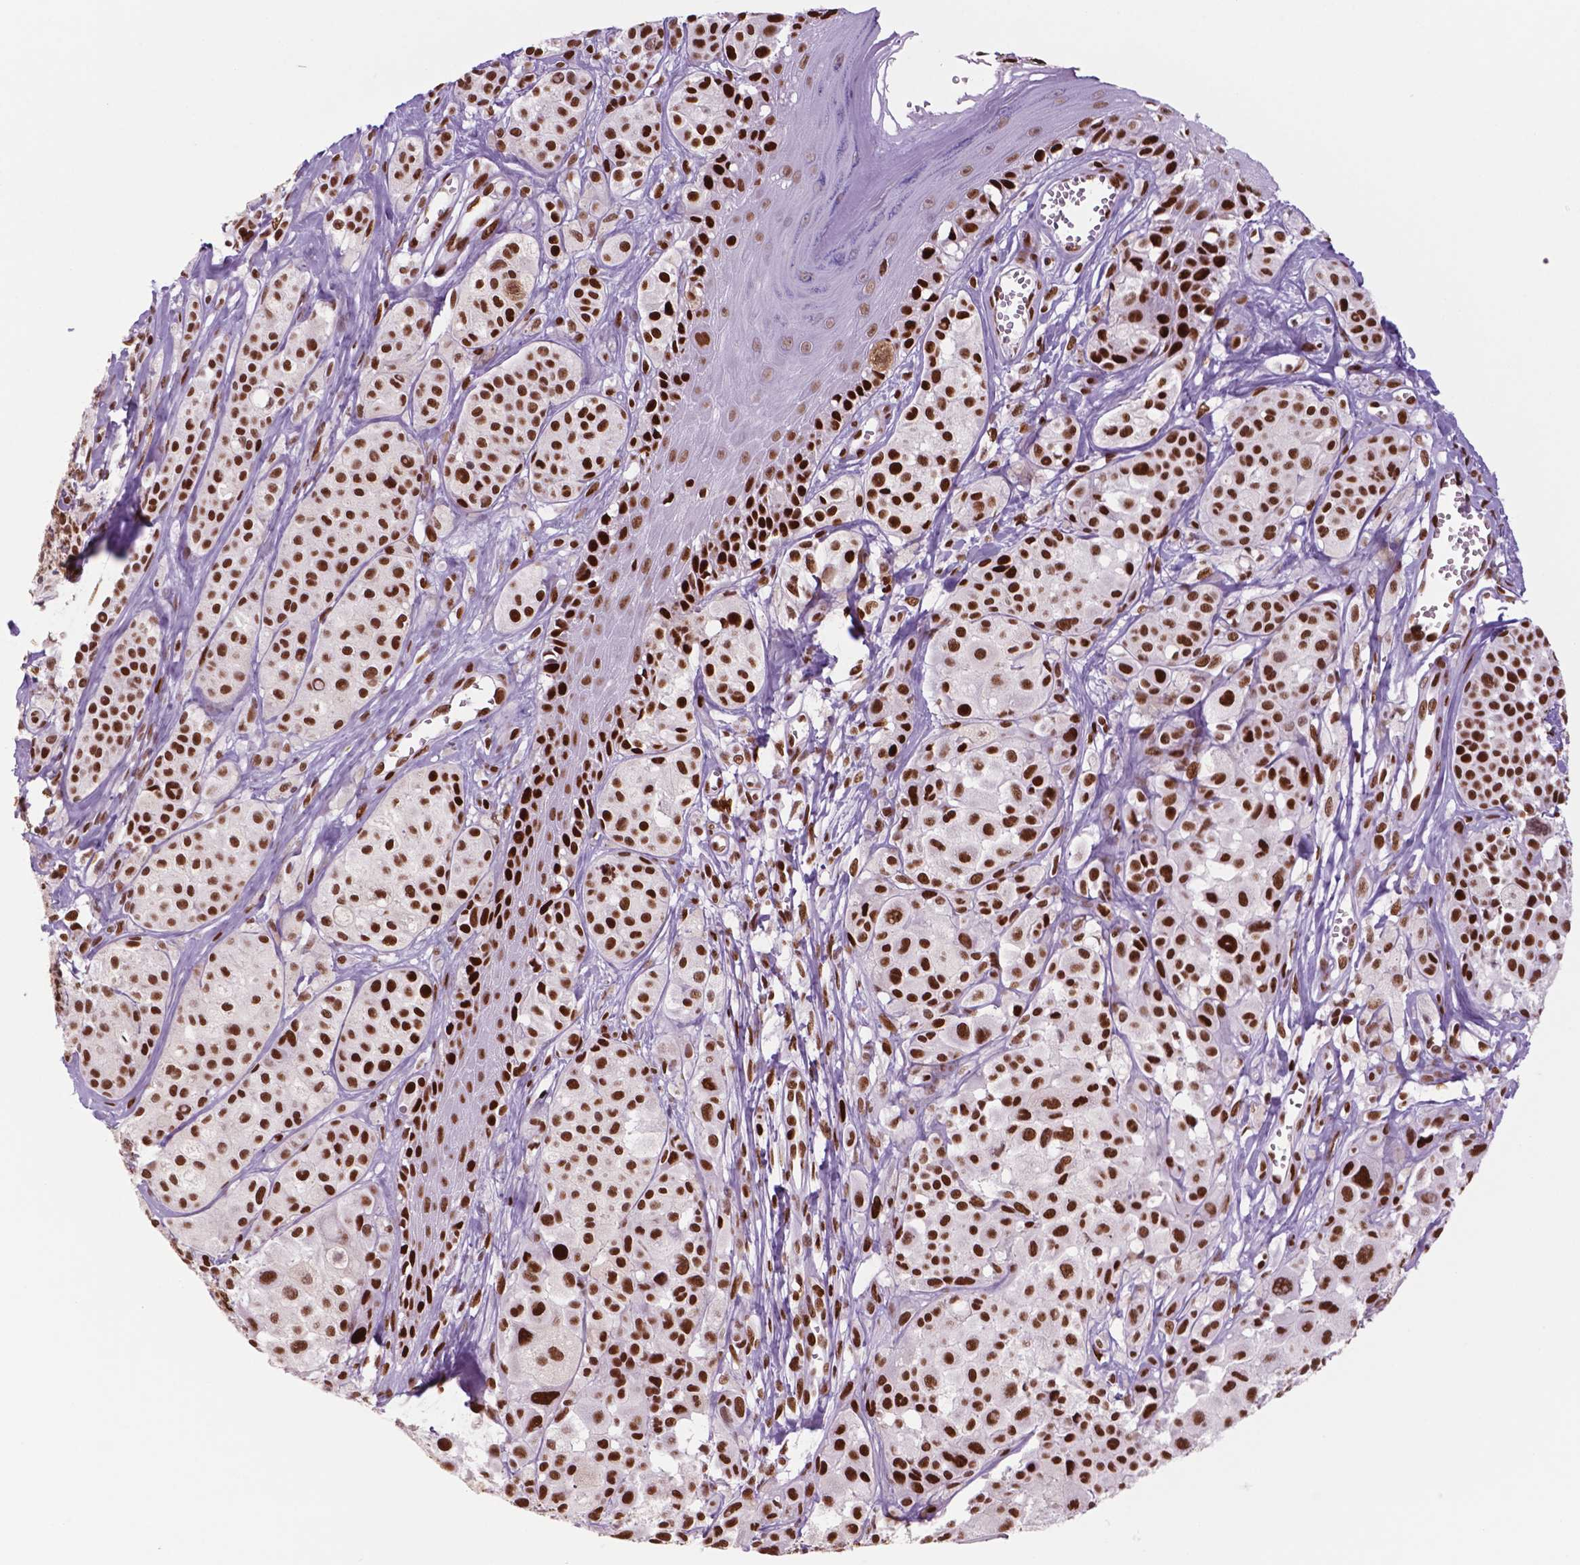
{"staining": {"intensity": "strong", "quantity": ">75%", "location": "nuclear"}, "tissue": "melanoma", "cell_type": "Tumor cells", "image_type": "cancer", "snomed": [{"axis": "morphology", "description": "Malignant melanoma, NOS"}, {"axis": "topography", "description": "Skin"}], "caption": "This photomicrograph exhibits IHC staining of human melanoma, with high strong nuclear expression in about >75% of tumor cells.", "gene": "MSH6", "patient": {"sex": "male", "age": 77}}